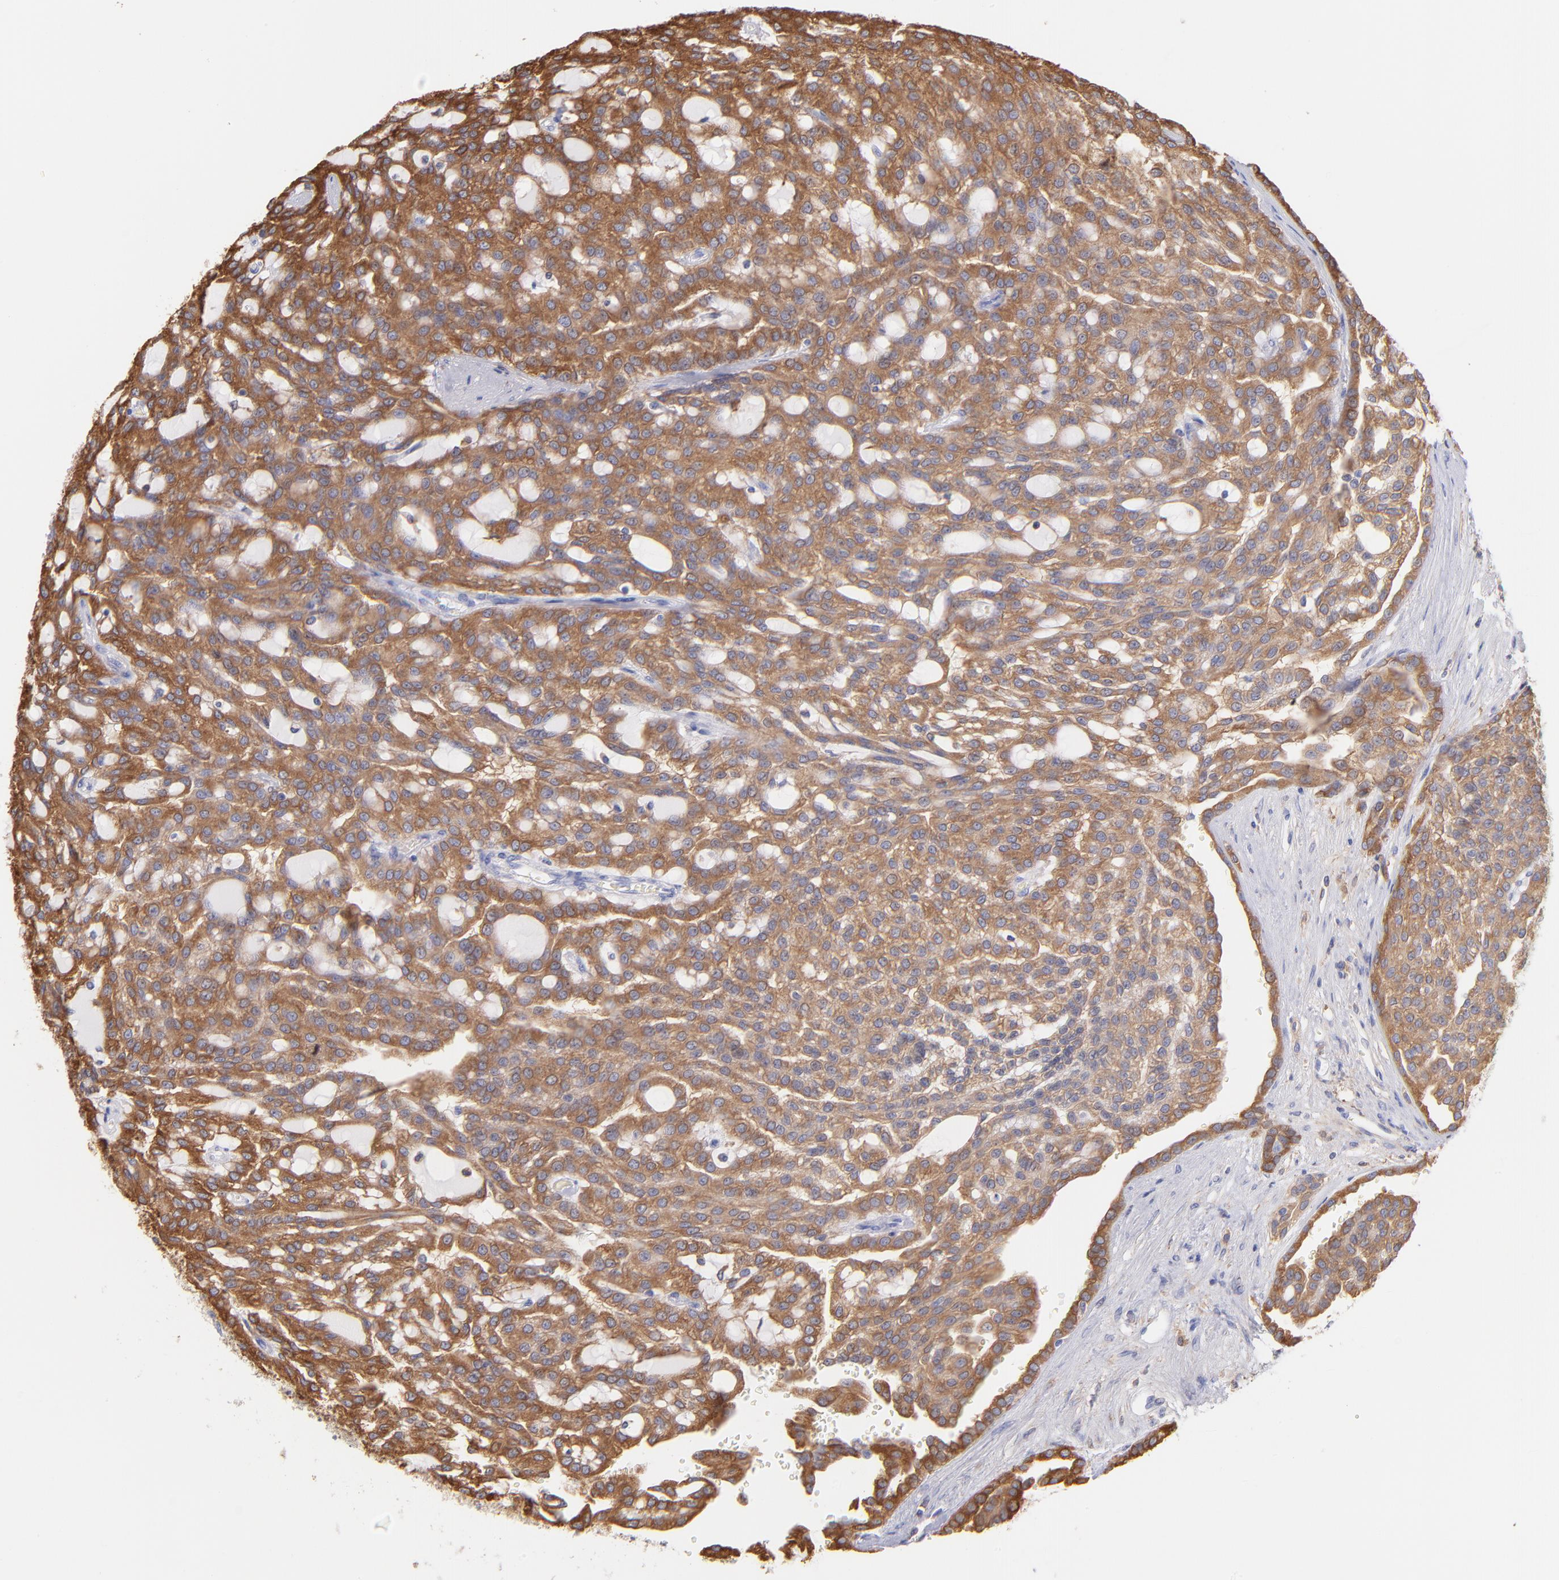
{"staining": {"intensity": "moderate", "quantity": ">75%", "location": "cytoplasmic/membranous"}, "tissue": "renal cancer", "cell_type": "Tumor cells", "image_type": "cancer", "snomed": [{"axis": "morphology", "description": "Adenocarcinoma, NOS"}, {"axis": "topography", "description": "Kidney"}], "caption": "Immunohistochemical staining of human renal adenocarcinoma demonstrates moderate cytoplasmic/membranous protein staining in about >75% of tumor cells. The protein of interest is stained brown, and the nuclei are stained in blue (DAB (3,3'-diaminobenzidine) IHC with brightfield microscopy, high magnification).", "gene": "PRKCA", "patient": {"sex": "male", "age": 63}}